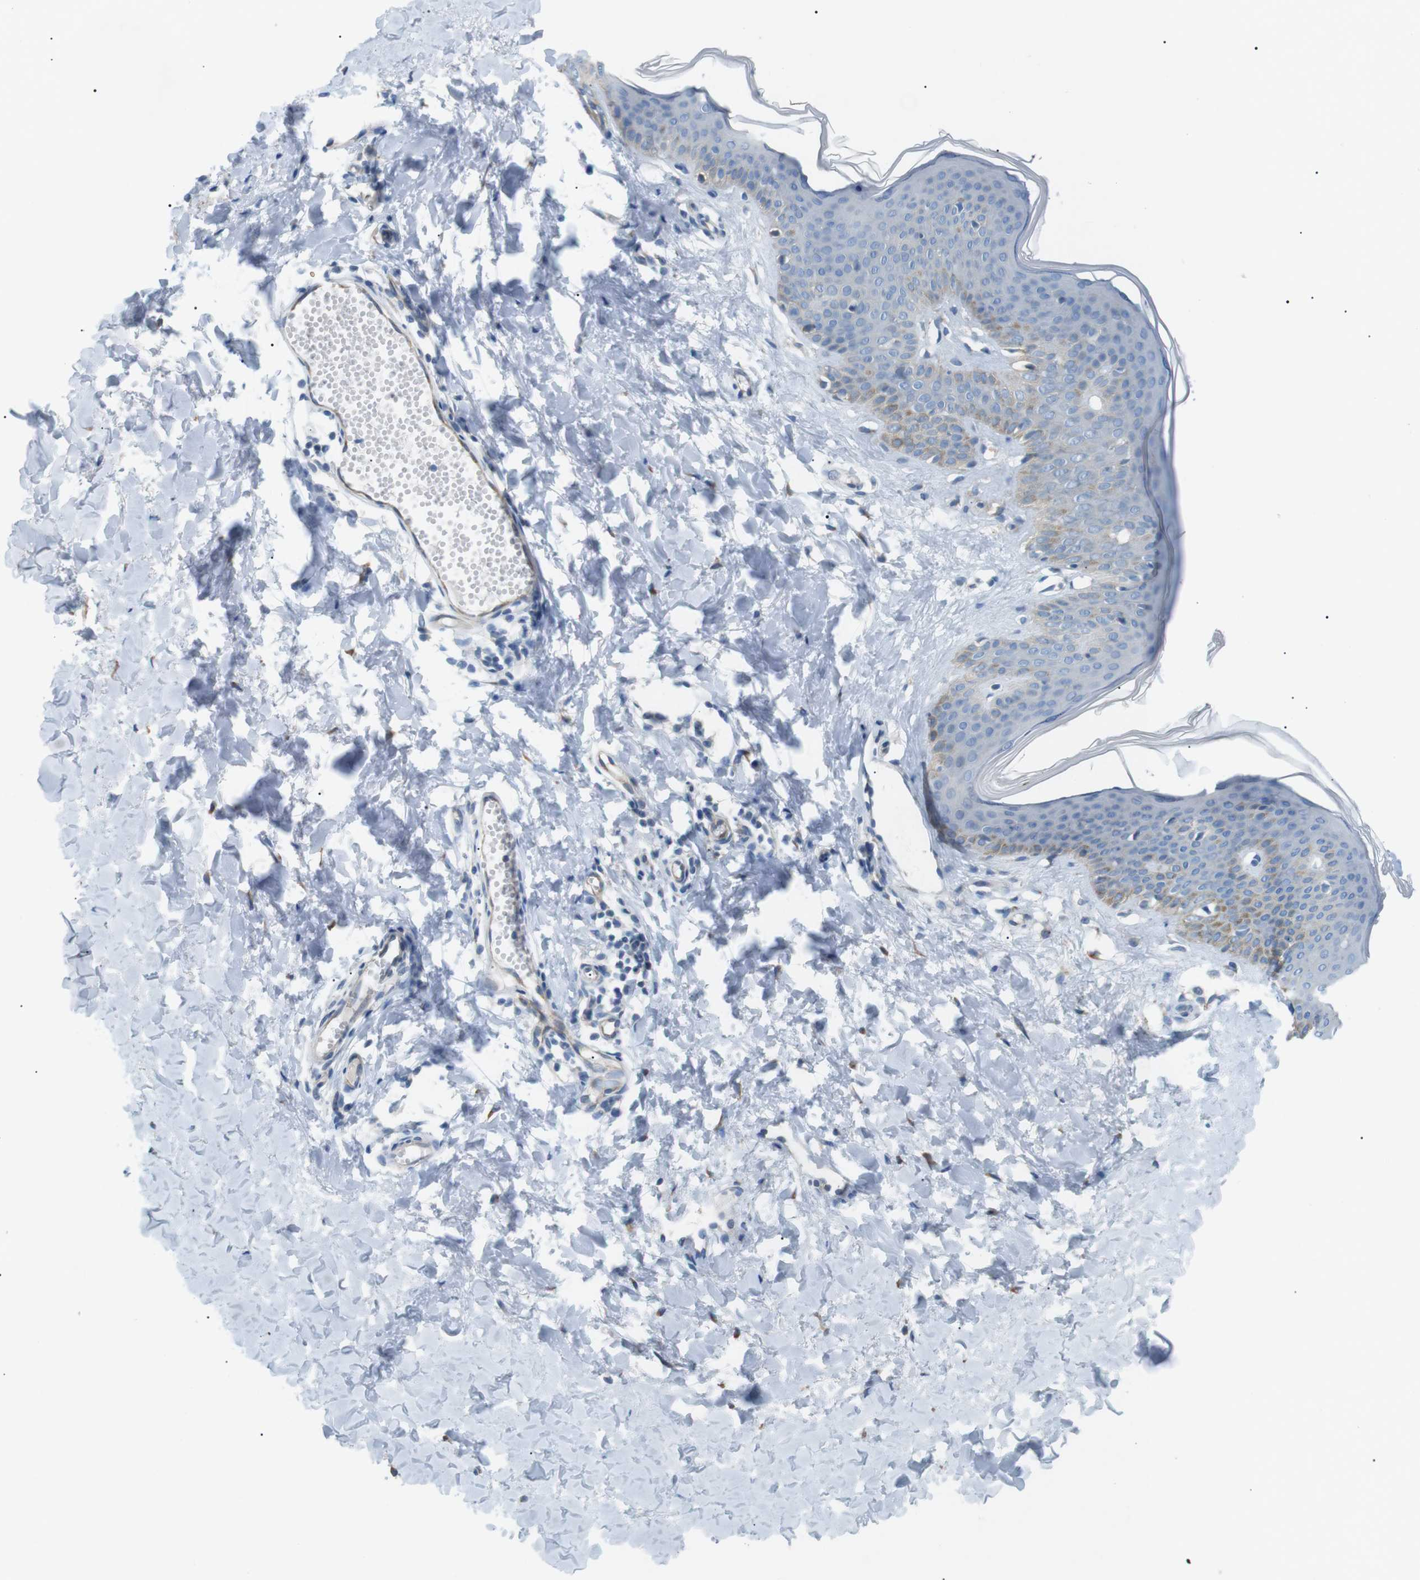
{"staining": {"intensity": "weak", "quantity": ">75%", "location": "cytoplasmic/membranous"}, "tissue": "skin", "cell_type": "Fibroblasts", "image_type": "normal", "snomed": [{"axis": "morphology", "description": "Normal tissue, NOS"}, {"axis": "topography", "description": "Skin"}], "caption": "Immunohistochemical staining of normal human skin displays >75% levels of weak cytoplasmic/membranous protein staining in approximately >75% of fibroblasts.", "gene": "MTARC2", "patient": {"sex": "female", "age": 17}}